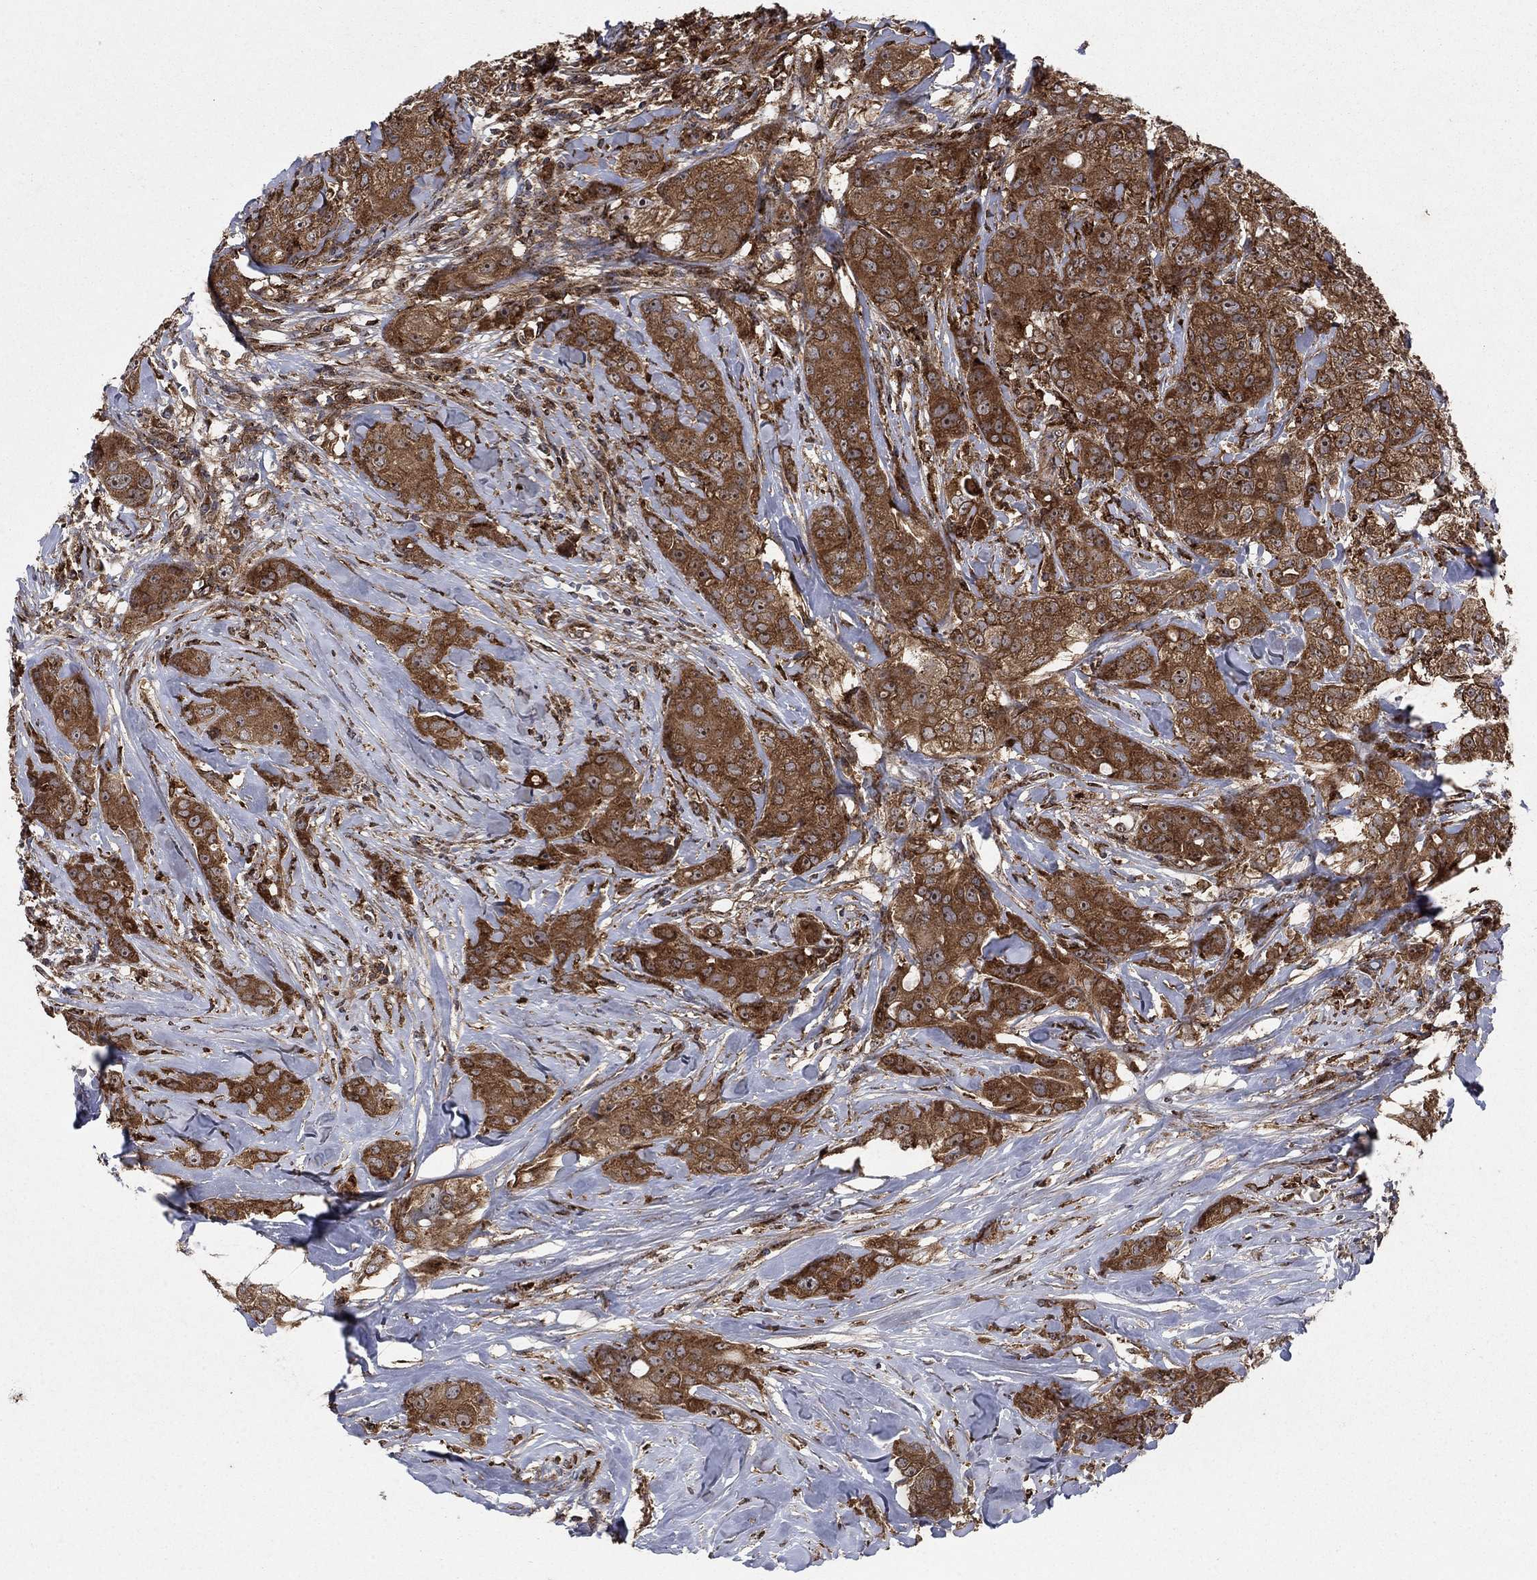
{"staining": {"intensity": "strong", "quantity": ">75%", "location": "cytoplasmic/membranous"}, "tissue": "breast cancer", "cell_type": "Tumor cells", "image_type": "cancer", "snomed": [{"axis": "morphology", "description": "Duct carcinoma"}, {"axis": "topography", "description": "Breast"}], "caption": "Infiltrating ductal carcinoma (breast) was stained to show a protein in brown. There is high levels of strong cytoplasmic/membranous expression in approximately >75% of tumor cells.", "gene": "IFI35", "patient": {"sex": "female", "age": 43}}